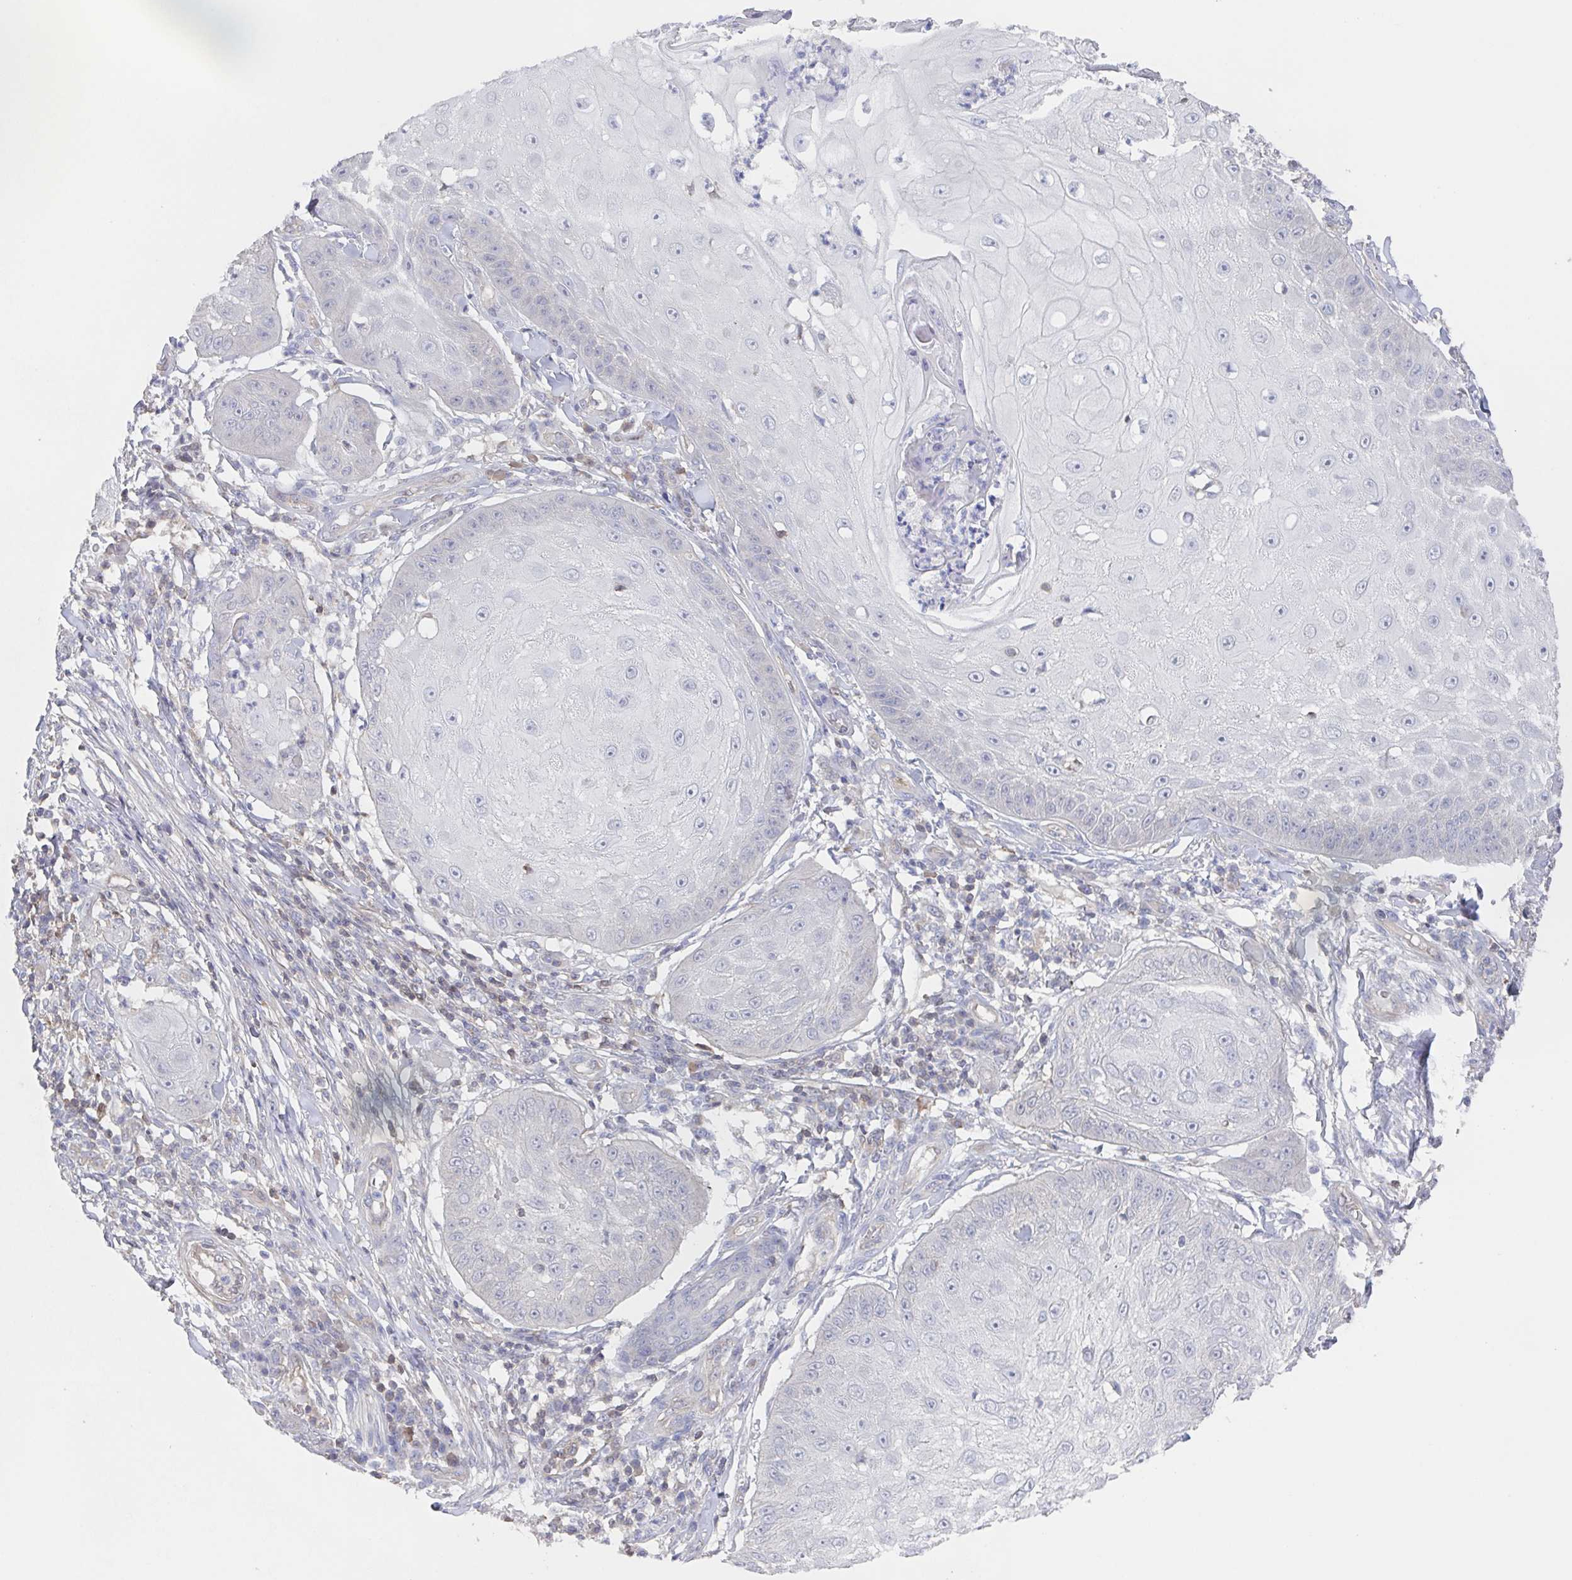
{"staining": {"intensity": "negative", "quantity": "none", "location": "none"}, "tissue": "skin cancer", "cell_type": "Tumor cells", "image_type": "cancer", "snomed": [{"axis": "morphology", "description": "Squamous cell carcinoma, NOS"}, {"axis": "topography", "description": "Skin"}], "caption": "Immunohistochemical staining of human squamous cell carcinoma (skin) displays no significant expression in tumor cells.", "gene": "AGFG2", "patient": {"sex": "male", "age": 70}}